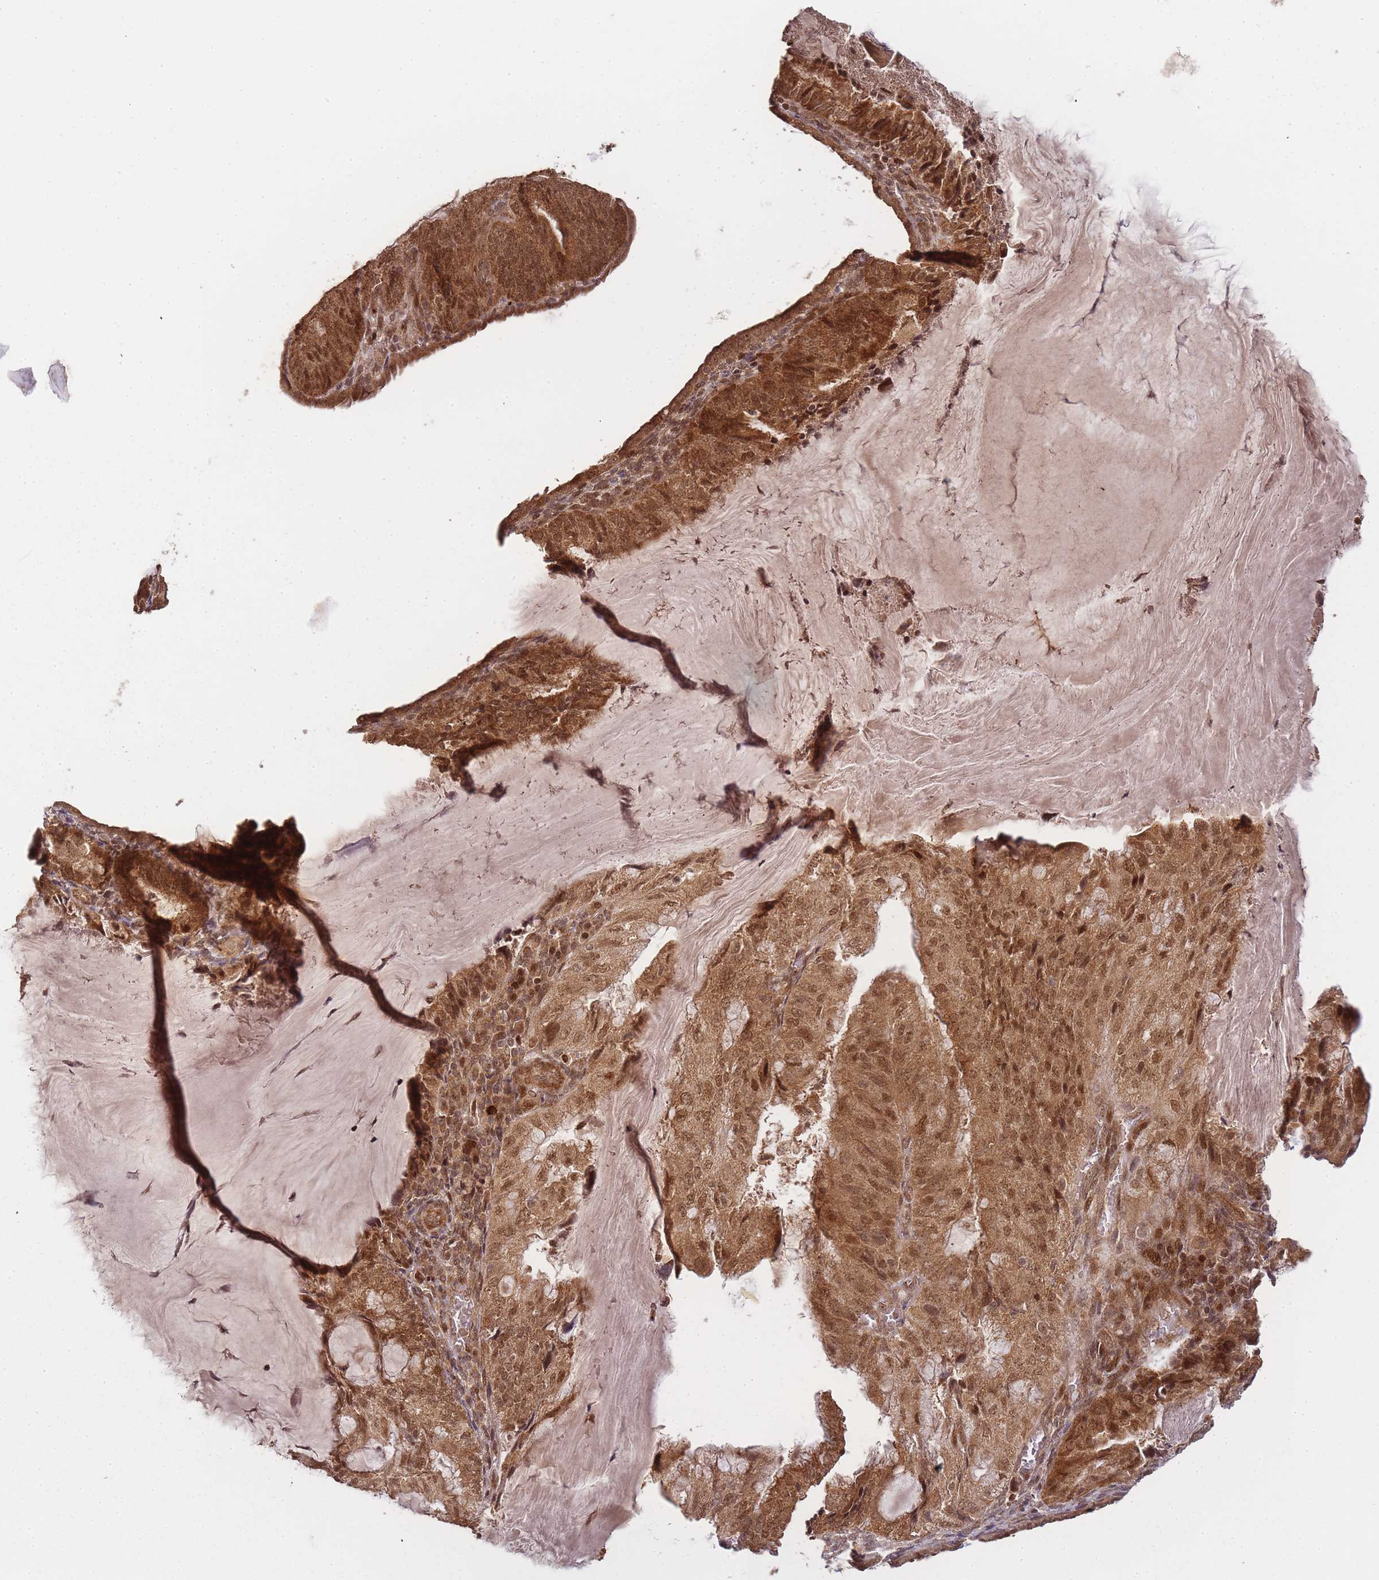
{"staining": {"intensity": "moderate", "quantity": ">75%", "location": "cytoplasmic/membranous,nuclear"}, "tissue": "endometrial cancer", "cell_type": "Tumor cells", "image_type": "cancer", "snomed": [{"axis": "morphology", "description": "Adenocarcinoma, NOS"}, {"axis": "topography", "description": "Endometrium"}], "caption": "DAB immunohistochemical staining of endometrial cancer (adenocarcinoma) reveals moderate cytoplasmic/membranous and nuclear protein positivity in about >75% of tumor cells. (DAB (3,3'-diaminobenzidine) = brown stain, brightfield microscopy at high magnification).", "gene": "ZNF497", "patient": {"sex": "female", "age": 81}}